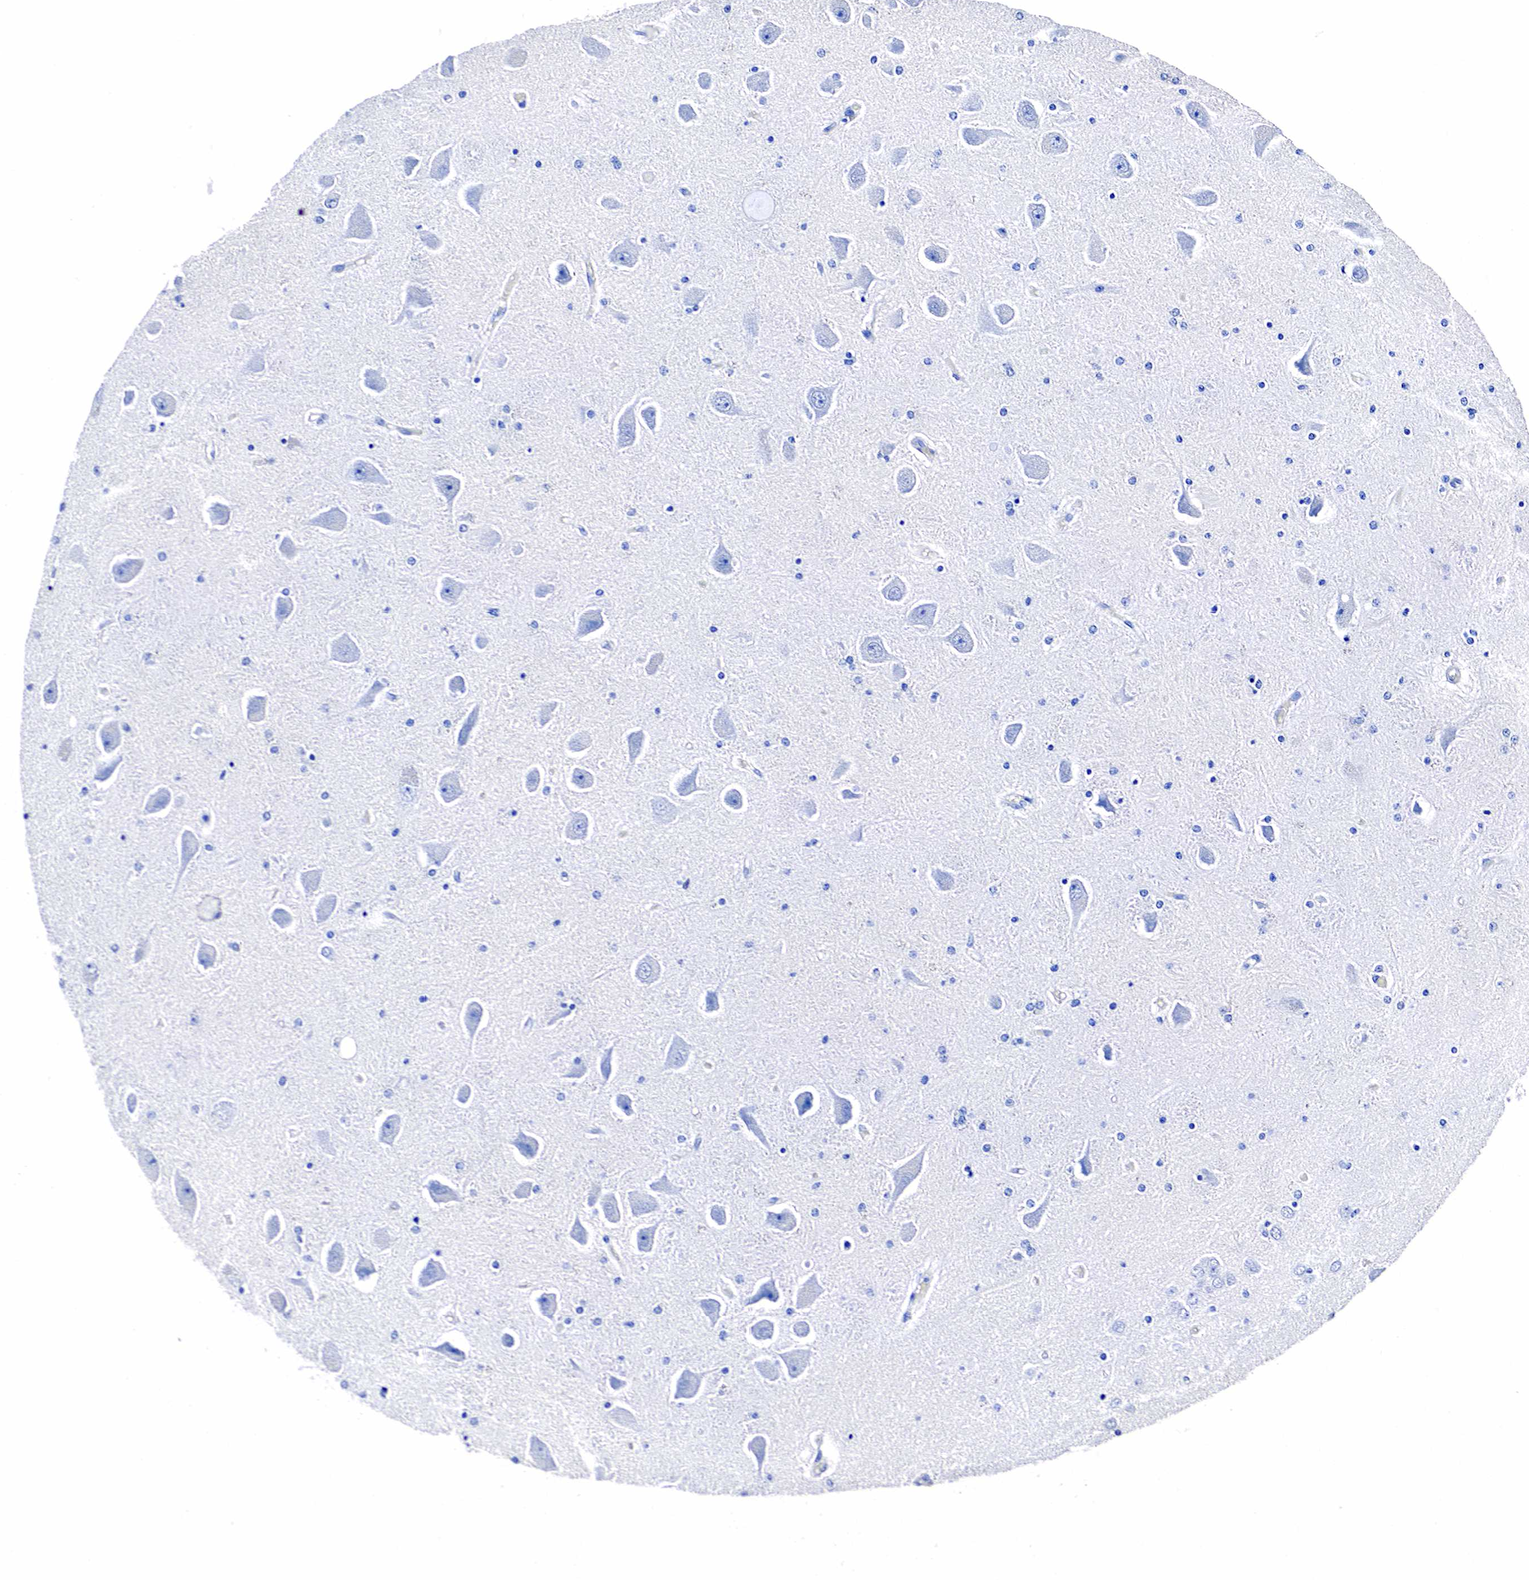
{"staining": {"intensity": "negative", "quantity": "none", "location": "none"}, "tissue": "hippocampus", "cell_type": "Glial cells", "image_type": "normal", "snomed": [{"axis": "morphology", "description": "Normal tissue, NOS"}, {"axis": "topography", "description": "Hippocampus"}], "caption": "High power microscopy histopathology image of an immunohistochemistry (IHC) histopathology image of unremarkable hippocampus, revealing no significant staining in glial cells.", "gene": "GAST", "patient": {"sex": "female", "age": 54}}